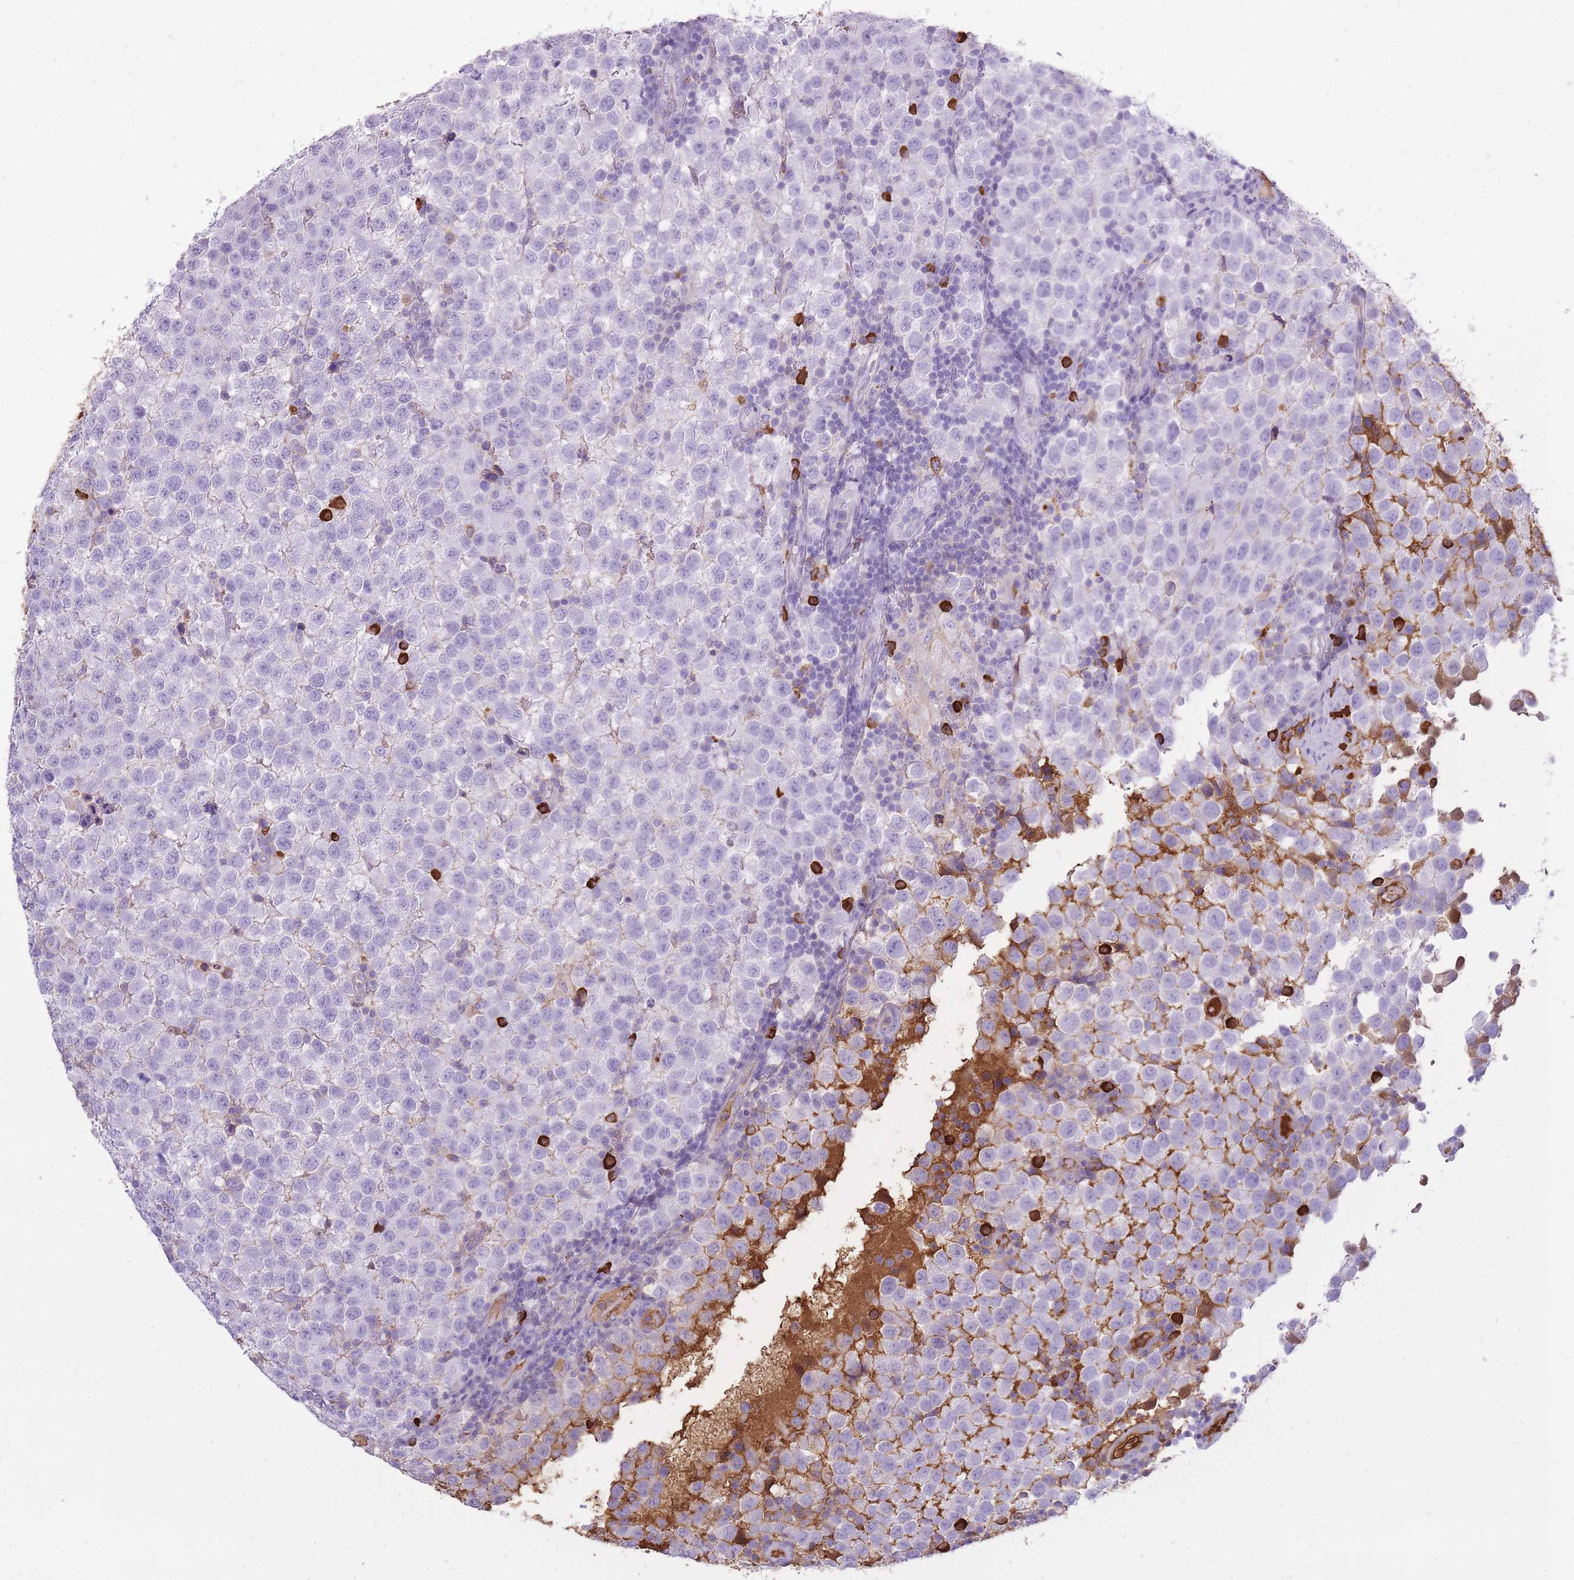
{"staining": {"intensity": "negative", "quantity": "none", "location": "none"}, "tissue": "testis cancer", "cell_type": "Tumor cells", "image_type": "cancer", "snomed": [{"axis": "morphology", "description": "Seminoma, NOS"}, {"axis": "topography", "description": "Testis"}], "caption": "High power microscopy micrograph of an immunohistochemistry histopathology image of testis cancer, revealing no significant expression in tumor cells.", "gene": "IGKV1D-42", "patient": {"sex": "male", "age": 34}}